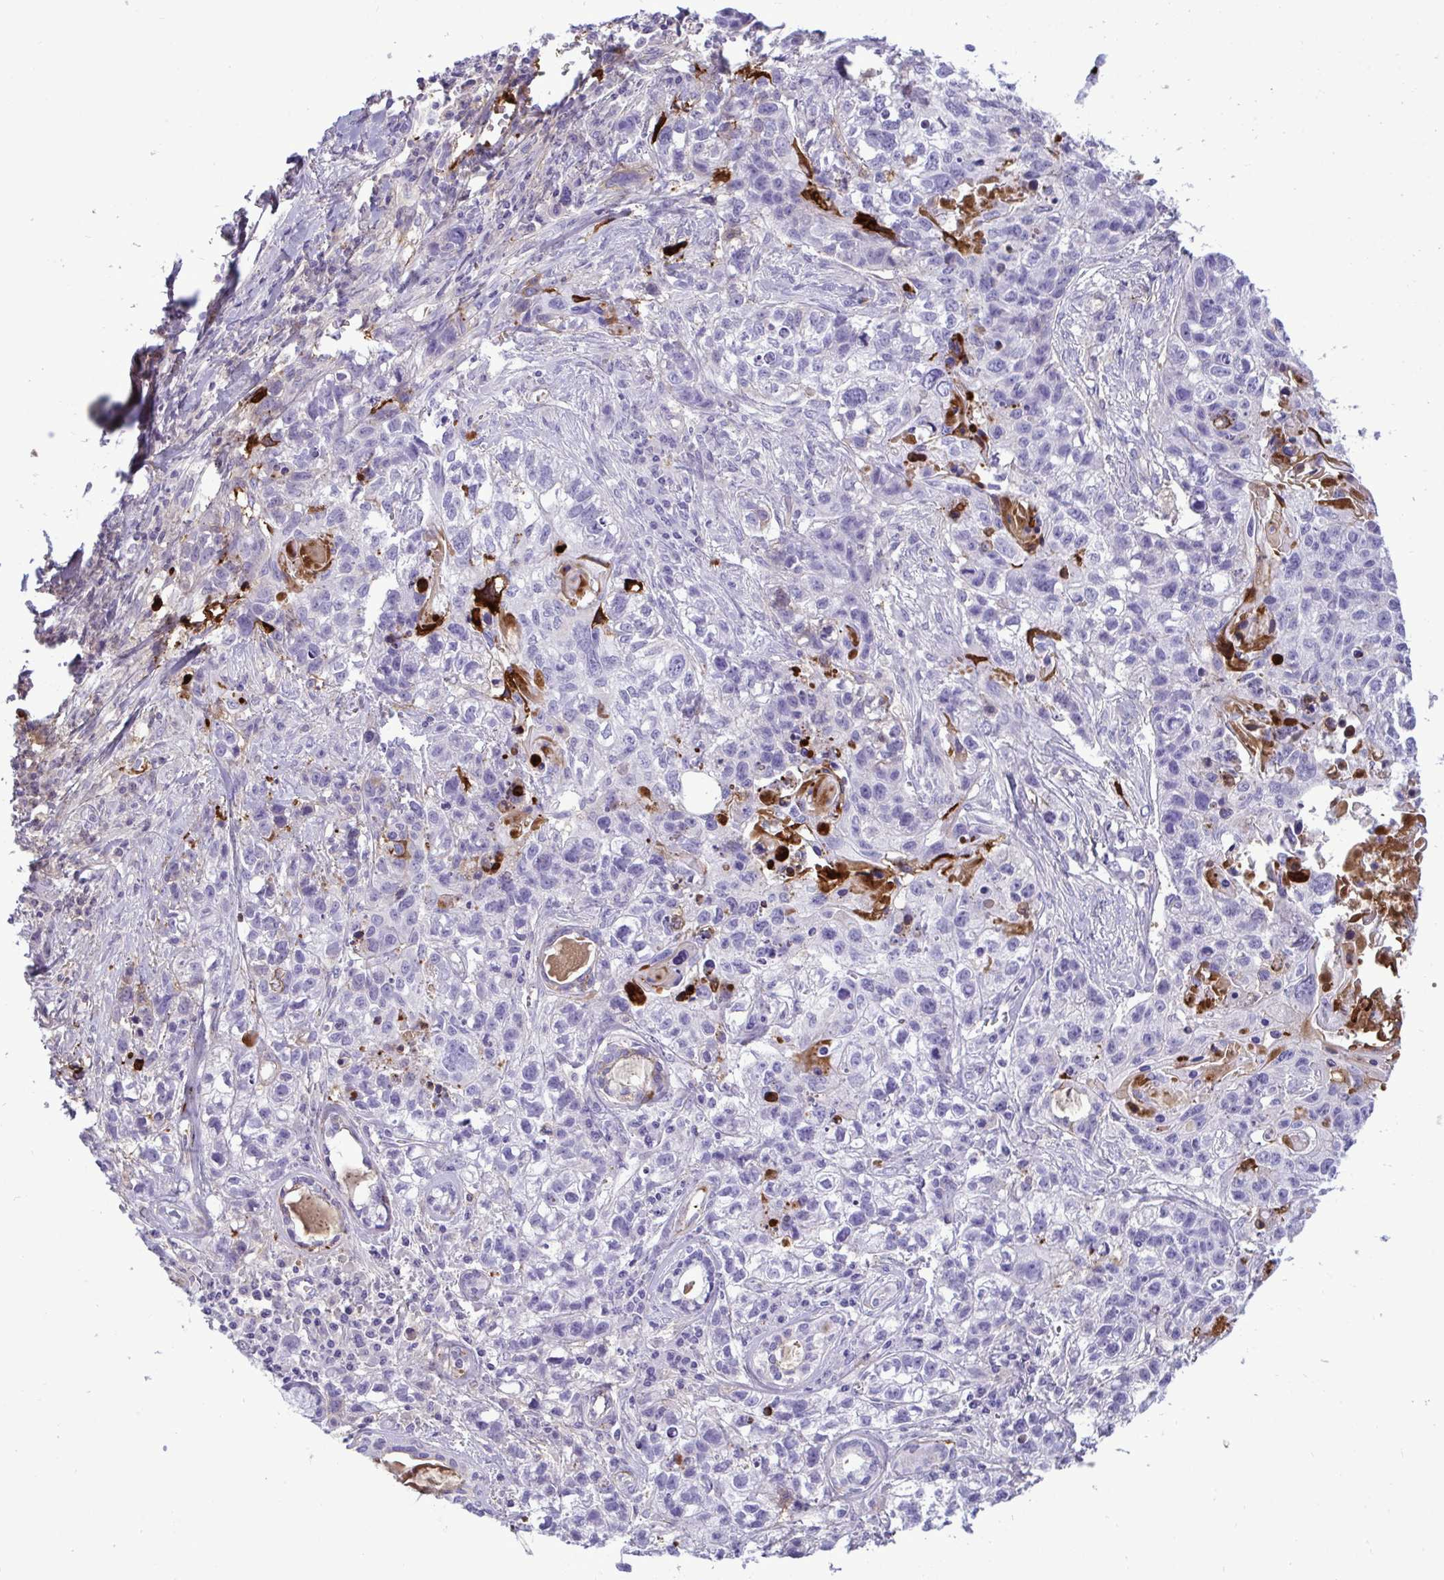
{"staining": {"intensity": "negative", "quantity": "none", "location": "none"}, "tissue": "lung cancer", "cell_type": "Tumor cells", "image_type": "cancer", "snomed": [{"axis": "morphology", "description": "Squamous cell carcinoma, NOS"}, {"axis": "topography", "description": "Lung"}], "caption": "Photomicrograph shows no protein positivity in tumor cells of squamous cell carcinoma (lung) tissue.", "gene": "F2", "patient": {"sex": "male", "age": 74}}